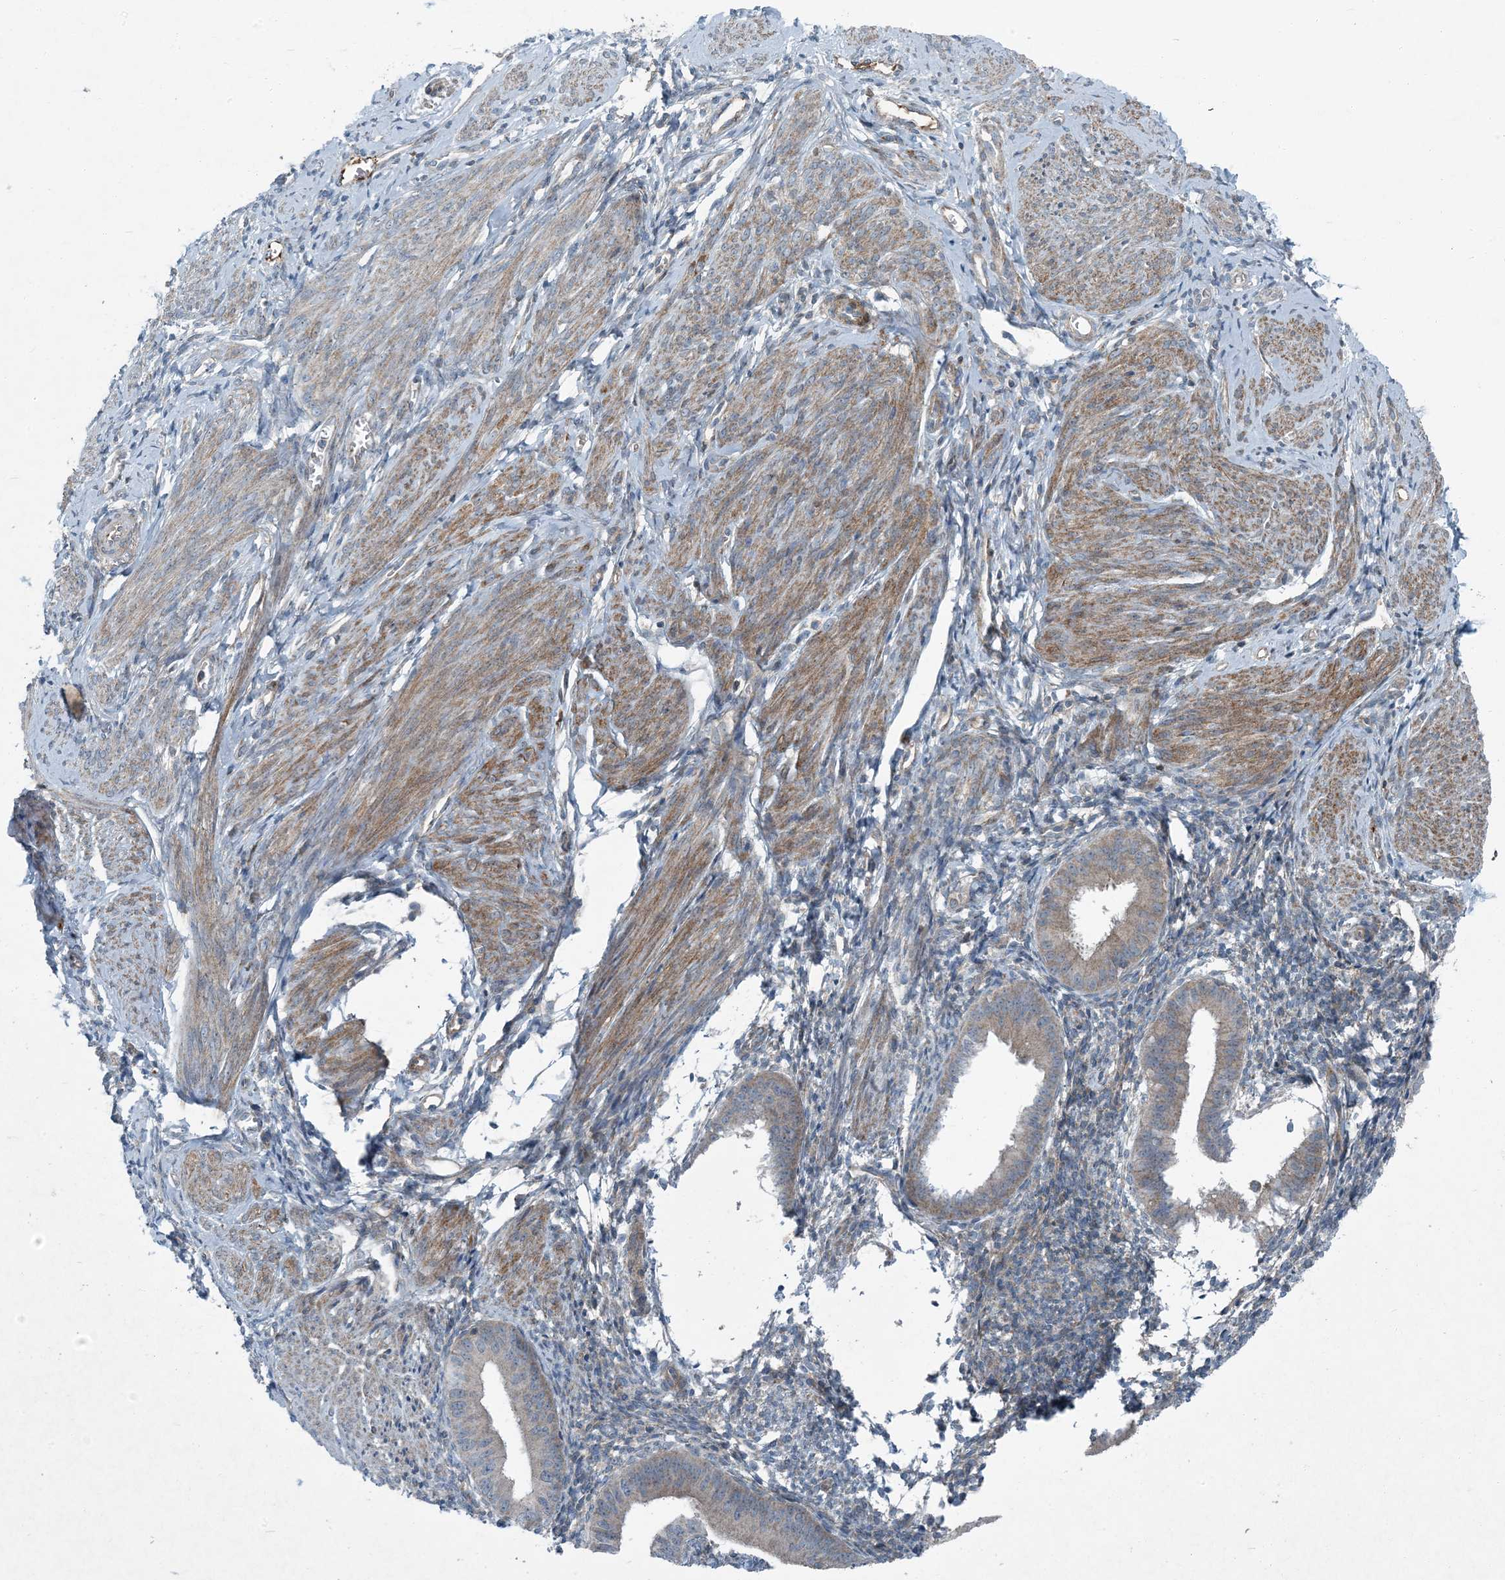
{"staining": {"intensity": "negative", "quantity": "none", "location": "none"}, "tissue": "endometrium", "cell_type": "Cells in endometrial stroma", "image_type": "normal", "snomed": [{"axis": "morphology", "description": "Normal tissue, NOS"}, {"axis": "topography", "description": "Uterus"}, {"axis": "topography", "description": "Endometrium"}], "caption": "The image shows no significant staining in cells in endometrial stroma of endometrium. Nuclei are stained in blue.", "gene": "APOM", "patient": {"sex": "female", "age": 48}}